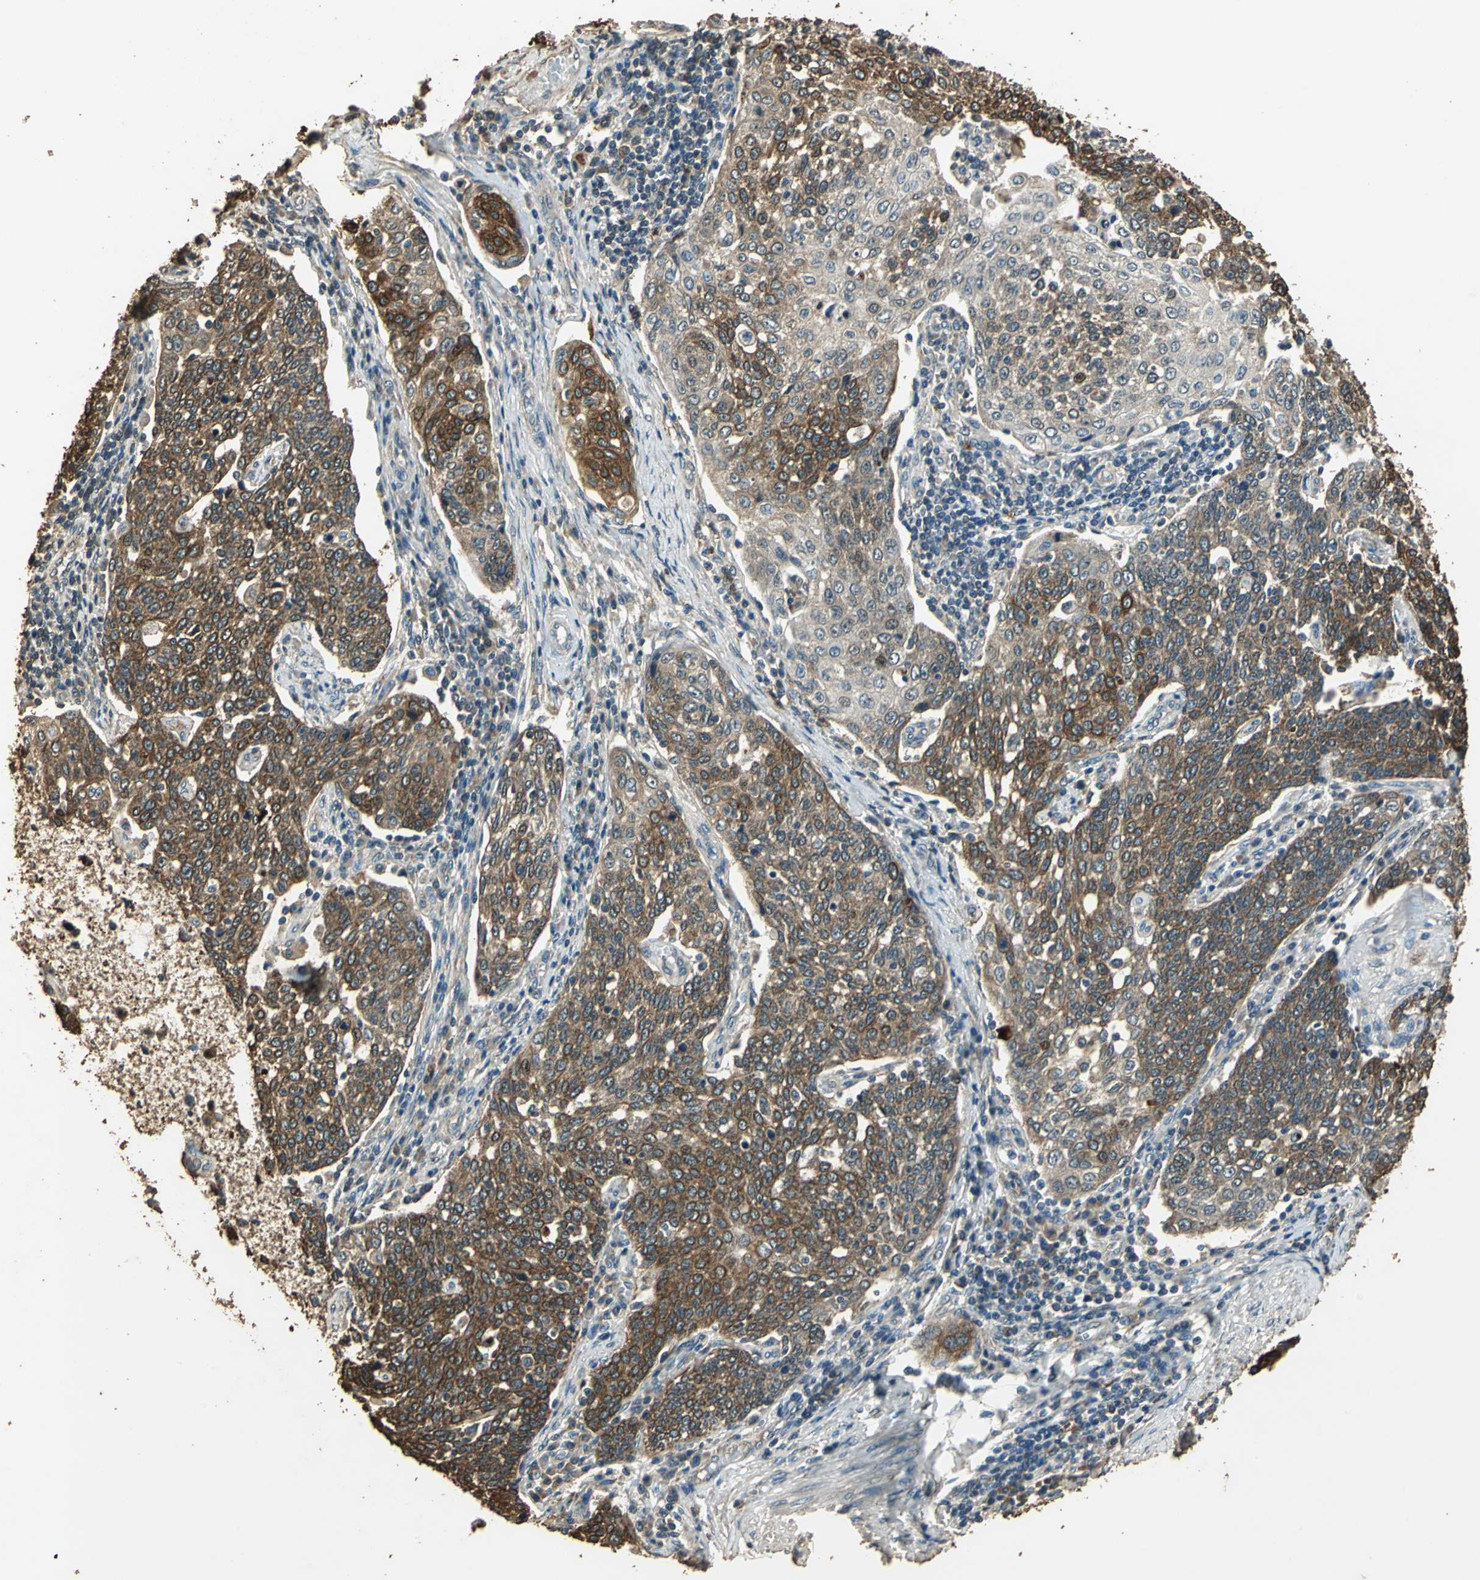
{"staining": {"intensity": "moderate", "quantity": ">75%", "location": "cytoplasmic/membranous"}, "tissue": "cervical cancer", "cell_type": "Tumor cells", "image_type": "cancer", "snomed": [{"axis": "morphology", "description": "Squamous cell carcinoma, NOS"}, {"axis": "topography", "description": "Cervix"}], "caption": "The photomicrograph shows immunohistochemical staining of cervical squamous cell carcinoma. There is moderate cytoplasmic/membranous positivity is identified in approximately >75% of tumor cells.", "gene": "TMPRSS4", "patient": {"sex": "female", "age": 34}}